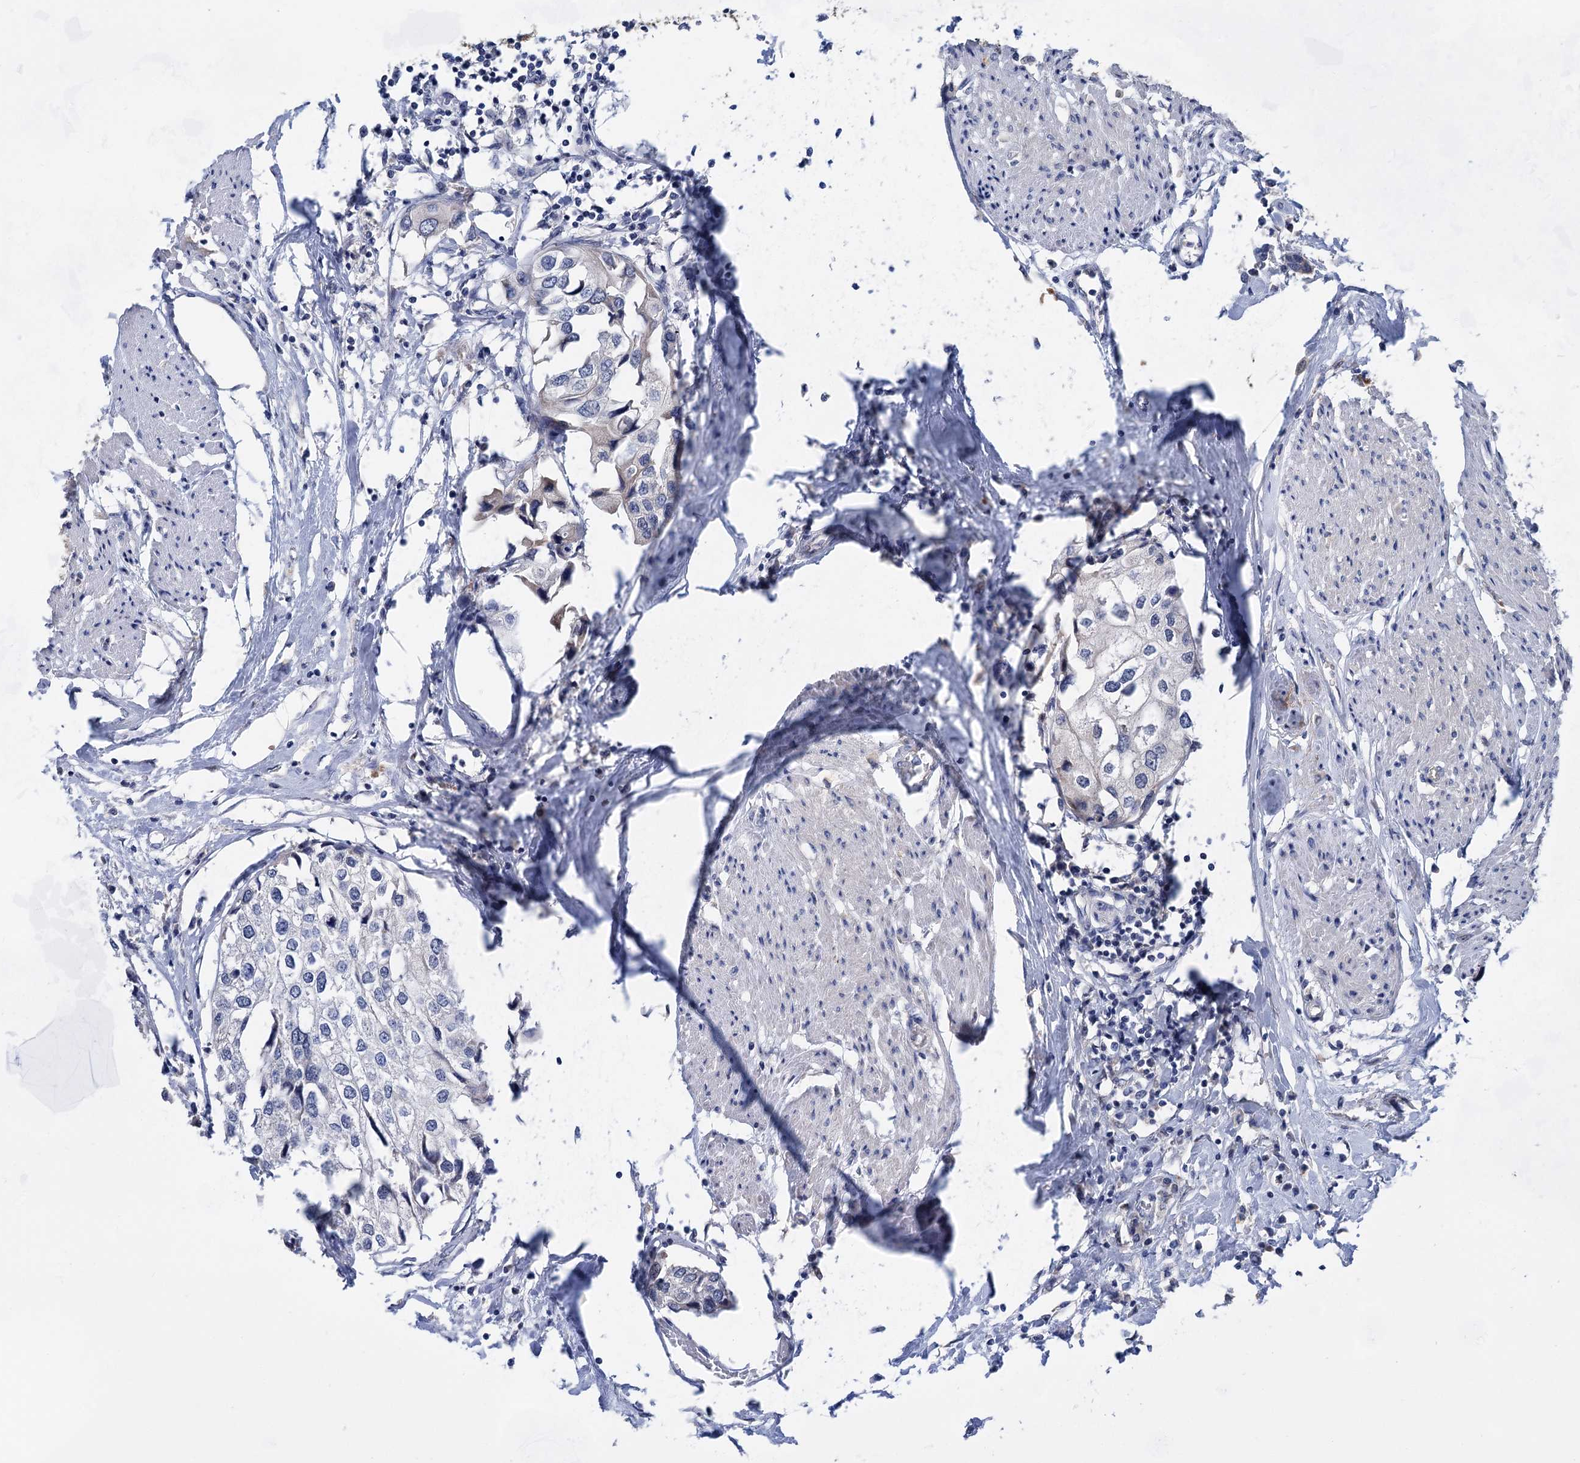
{"staining": {"intensity": "negative", "quantity": "none", "location": "none"}, "tissue": "urothelial cancer", "cell_type": "Tumor cells", "image_type": "cancer", "snomed": [{"axis": "morphology", "description": "Urothelial carcinoma, High grade"}, {"axis": "topography", "description": "Urinary bladder"}], "caption": "A high-resolution photomicrograph shows immunohistochemistry (IHC) staining of high-grade urothelial carcinoma, which exhibits no significant expression in tumor cells. (Brightfield microscopy of DAB immunohistochemistry at high magnification).", "gene": "MORN3", "patient": {"sex": "male", "age": 64}}